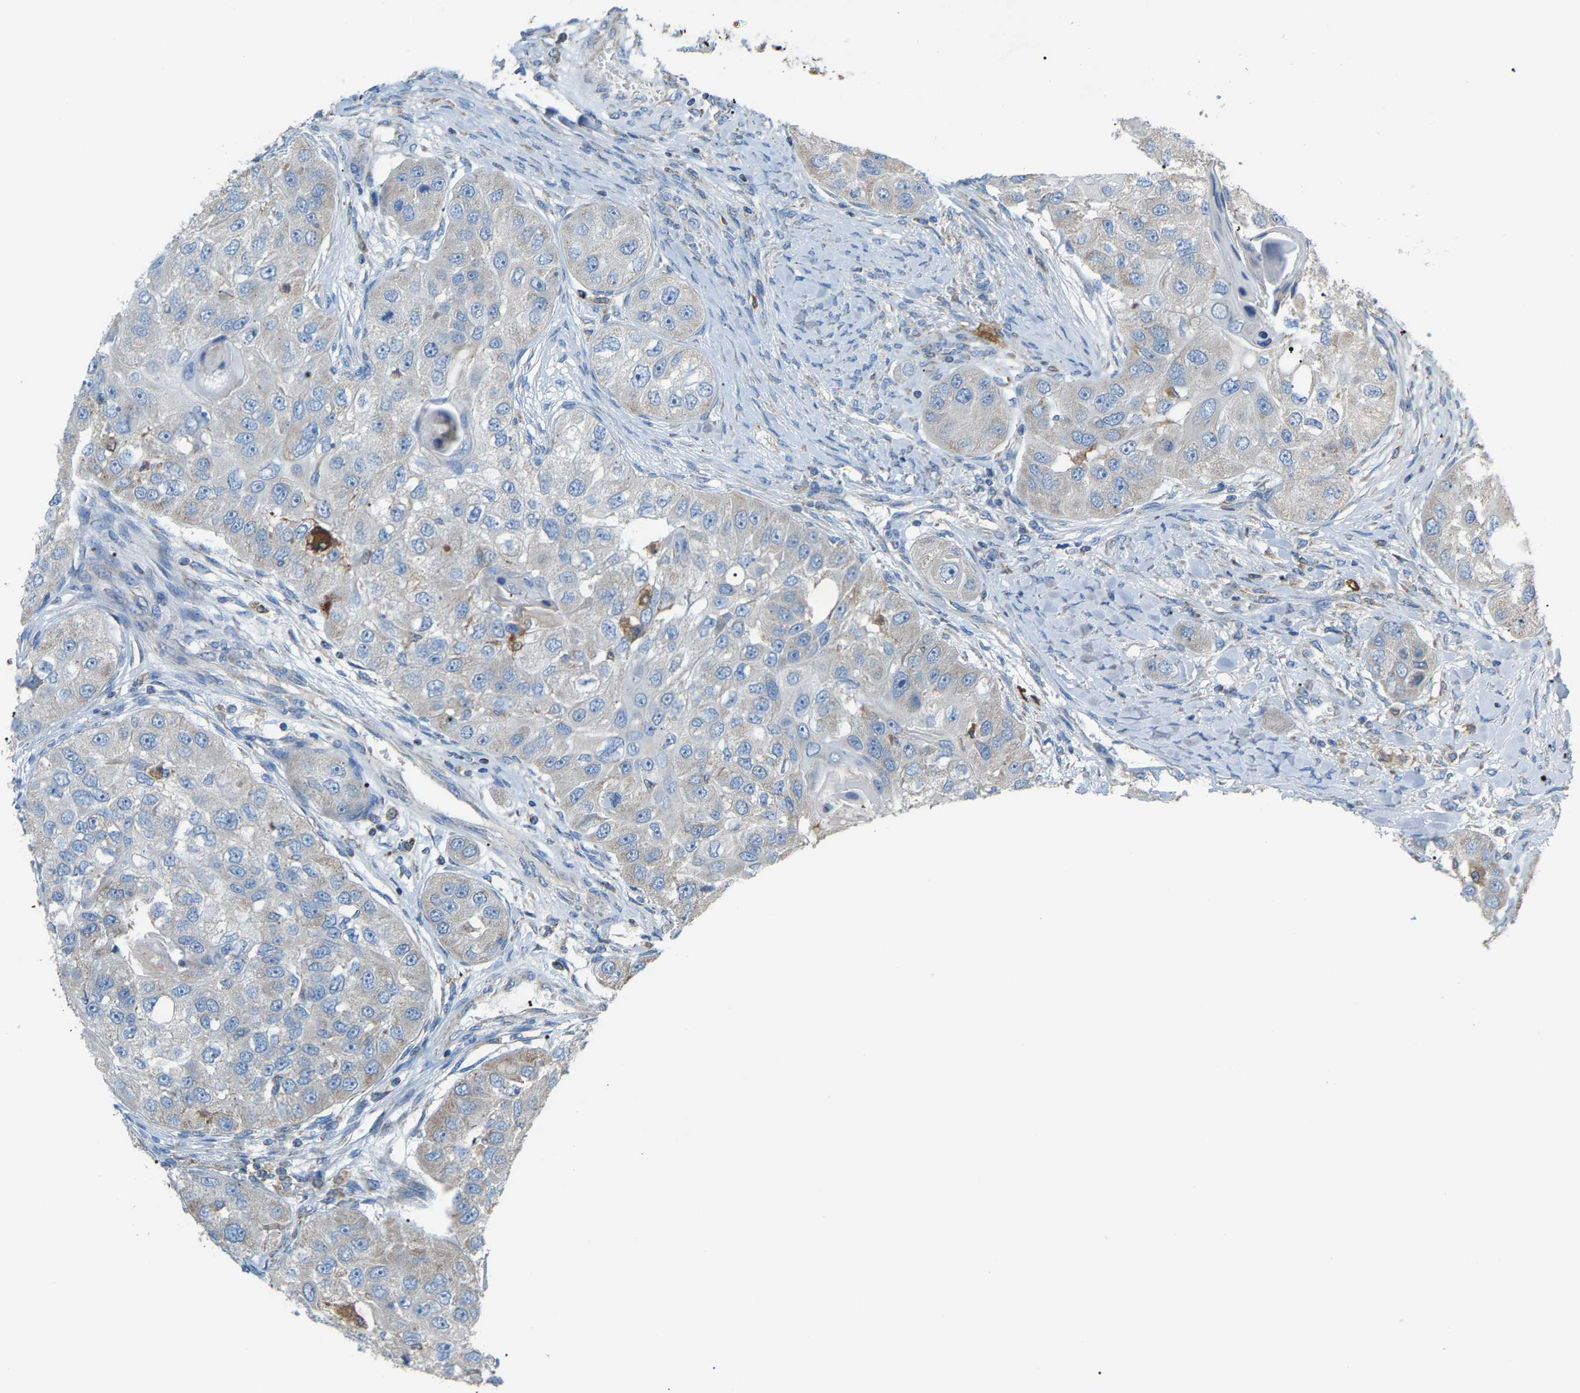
{"staining": {"intensity": "negative", "quantity": "none", "location": "none"}, "tissue": "head and neck cancer", "cell_type": "Tumor cells", "image_type": "cancer", "snomed": [{"axis": "morphology", "description": "Normal tissue, NOS"}, {"axis": "morphology", "description": "Squamous cell carcinoma, NOS"}, {"axis": "topography", "description": "Skeletal muscle"}, {"axis": "topography", "description": "Head-Neck"}], "caption": "A high-resolution image shows immunohistochemistry staining of head and neck cancer, which exhibits no significant staining in tumor cells.", "gene": "CROT", "patient": {"sex": "male", "age": 51}}